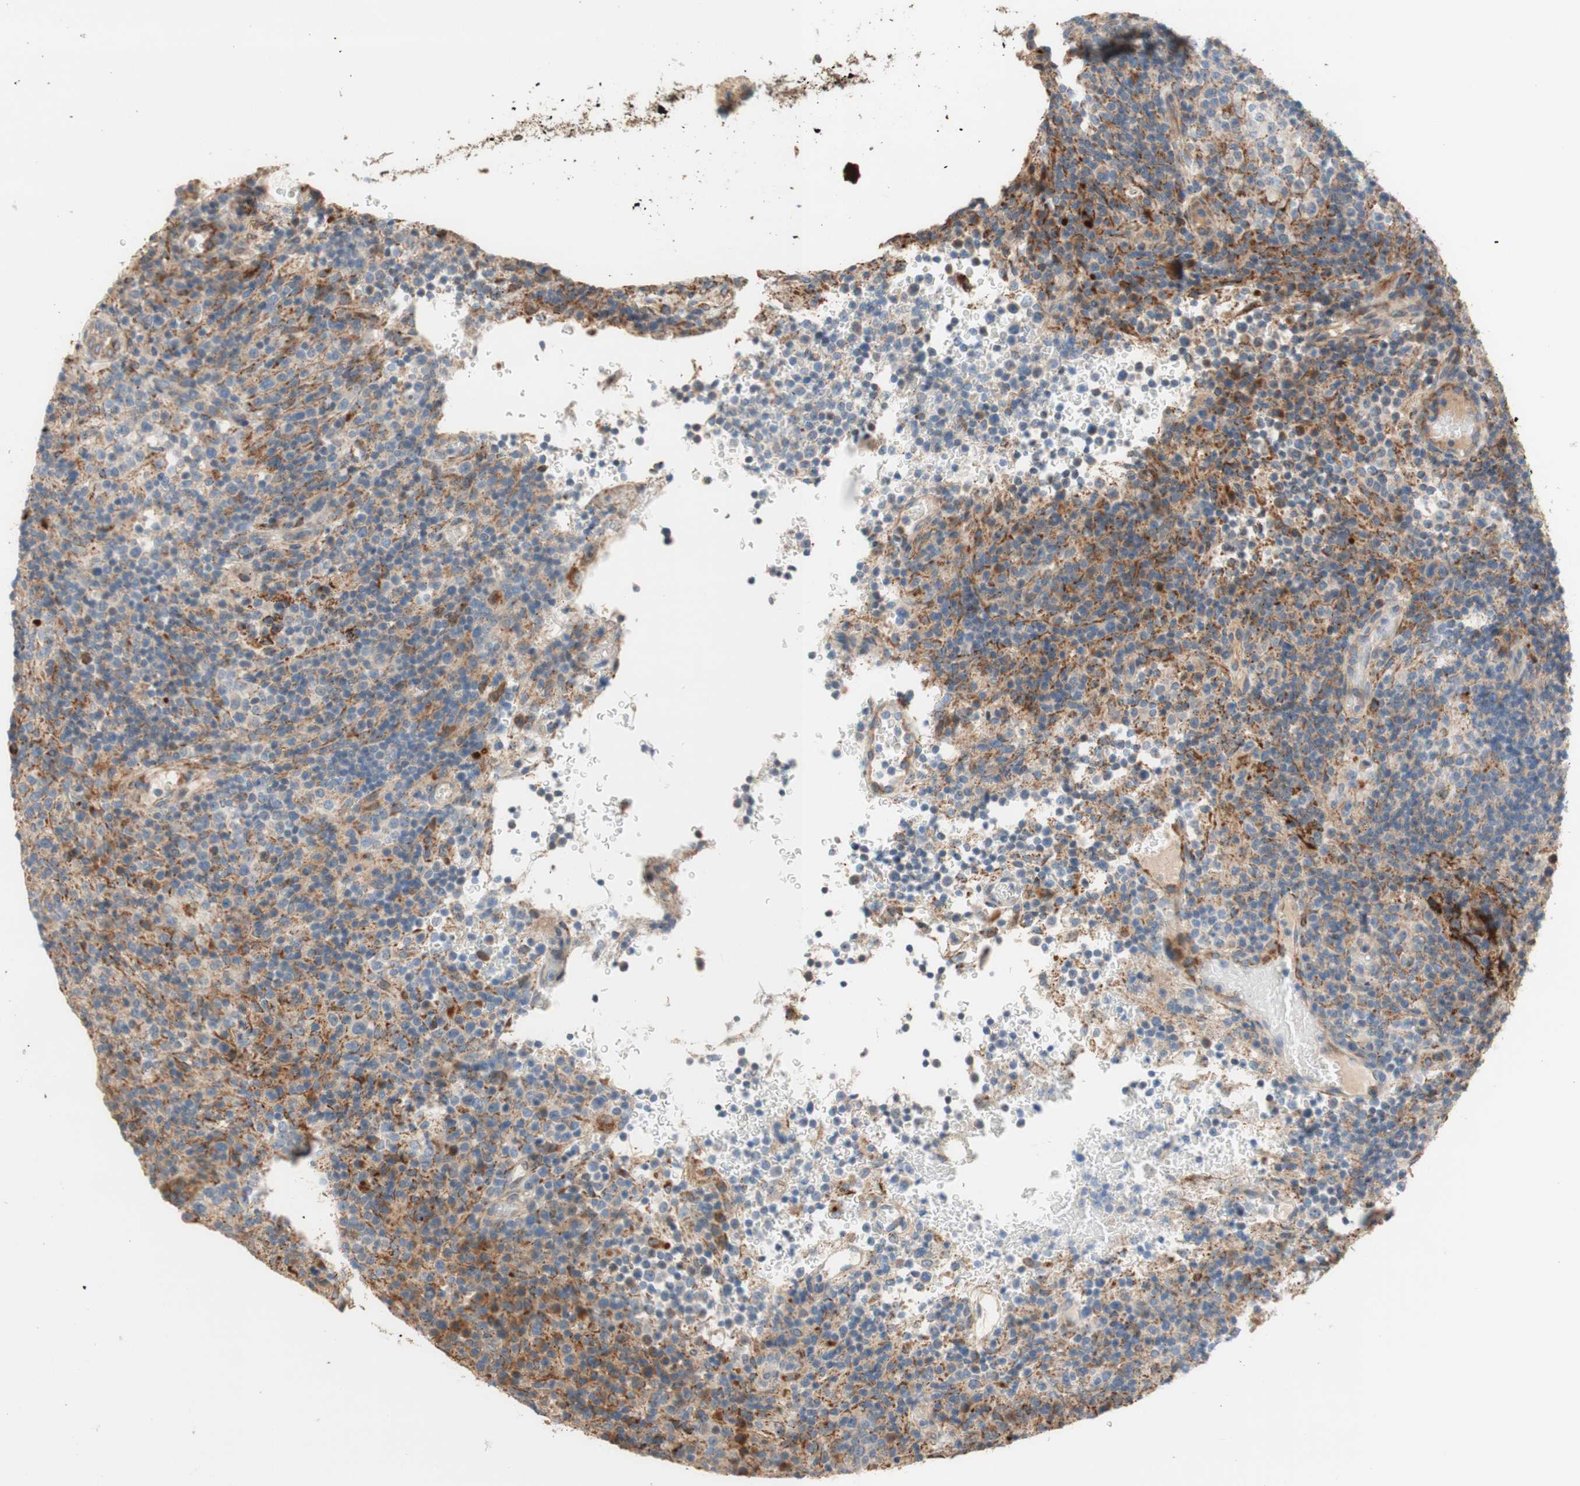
{"staining": {"intensity": "negative", "quantity": "none", "location": "none"}, "tissue": "lymphoma", "cell_type": "Tumor cells", "image_type": "cancer", "snomed": [{"axis": "morphology", "description": "Malignant lymphoma, non-Hodgkin's type, High grade"}, {"axis": "topography", "description": "Lymph node"}], "caption": "An IHC photomicrograph of high-grade malignant lymphoma, non-Hodgkin's type is shown. There is no staining in tumor cells of high-grade malignant lymphoma, non-Hodgkin's type. The staining is performed using DAB brown chromogen with nuclei counter-stained in using hematoxylin.", "gene": "PTPN21", "patient": {"sex": "female", "age": 76}}